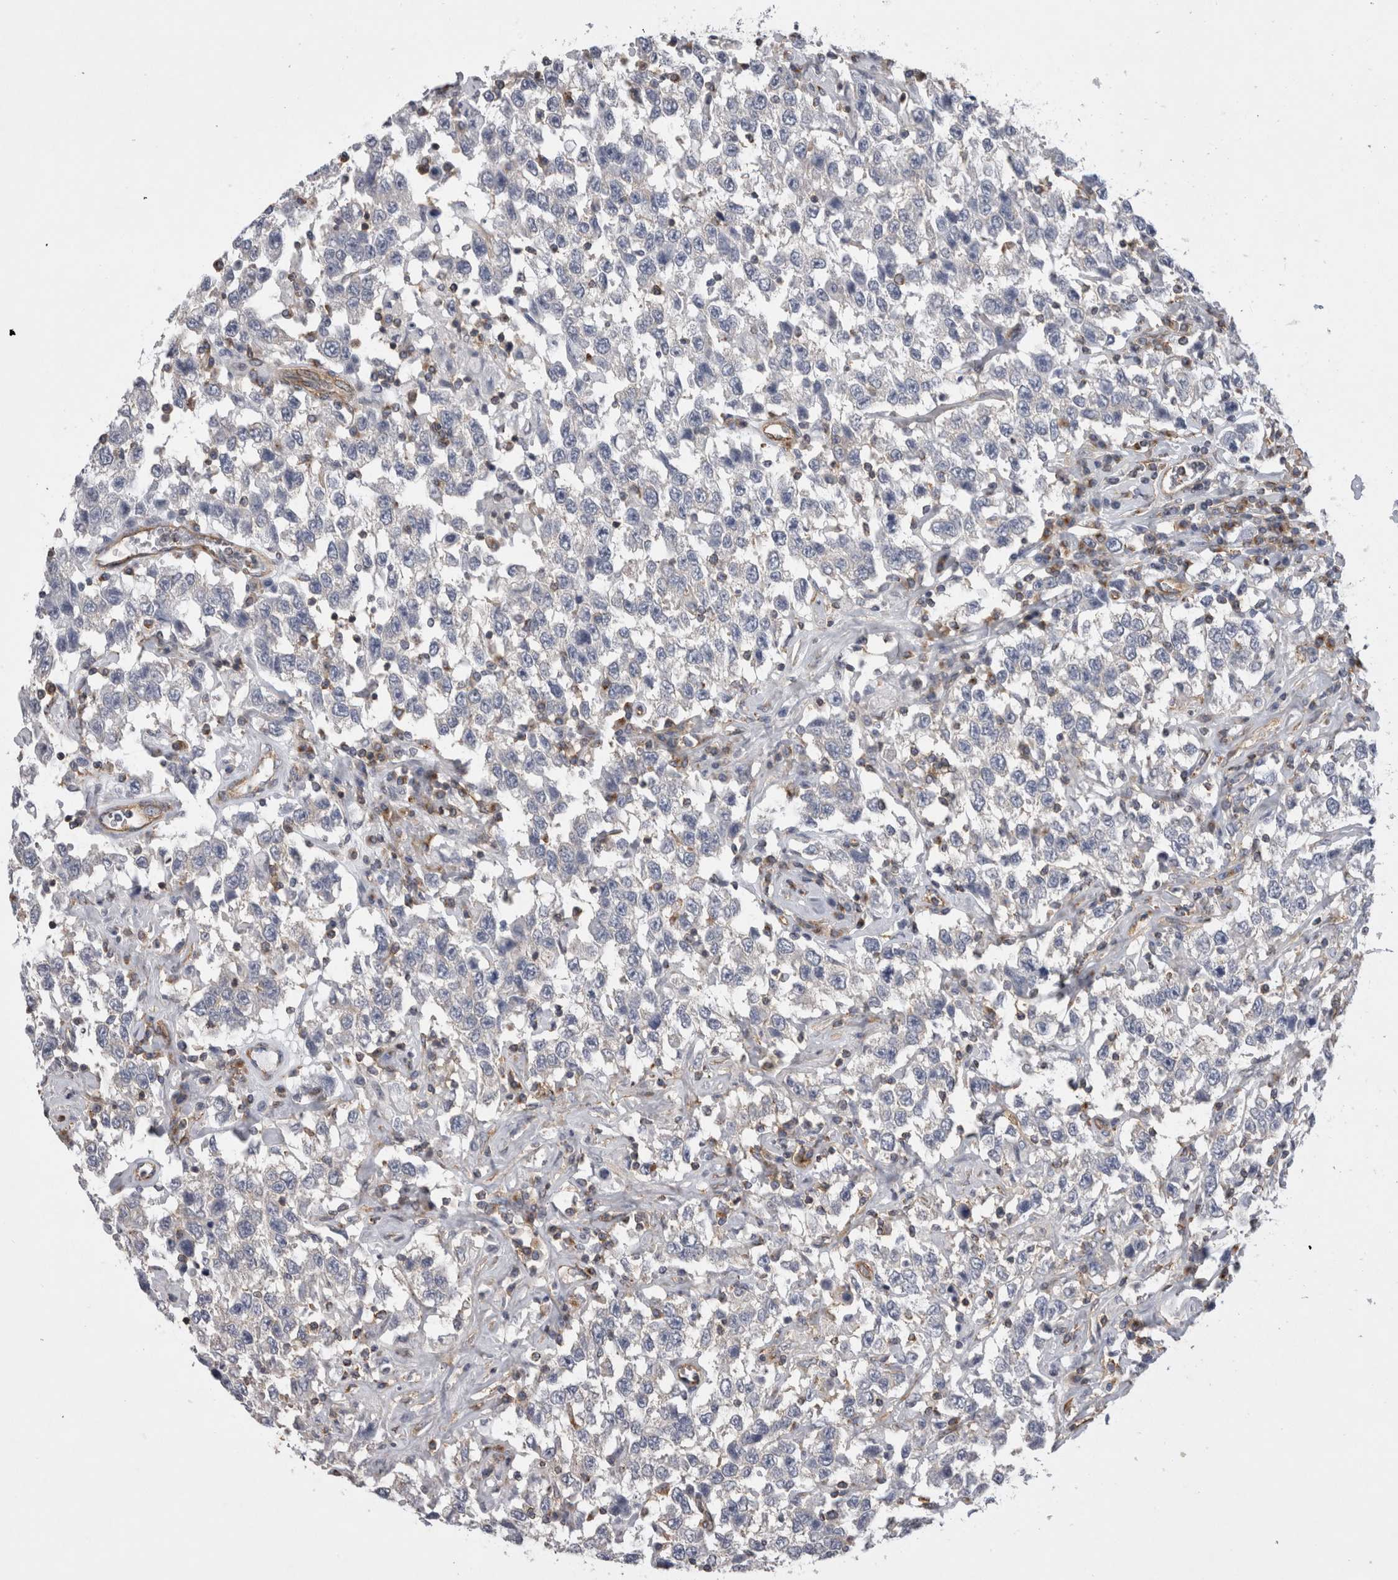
{"staining": {"intensity": "negative", "quantity": "none", "location": "none"}, "tissue": "testis cancer", "cell_type": "Tumor cells", "image_type": "cancer", "snomed": [{"axis": "morphology", "description": "Seminoma, NOS"}, {"axis": "topography", "description": "Testis"}], "caption": "DAB (3,3'-diaminobenzidine) immunohistochemical staining of testis cancer displays no significant staining in tumor cells. The staining was performed using DAB to visualize the protein expression in brown, while the nuclei were stained in blue with hematoxylin (Magnification: 20x).", "gene": "ATXN3", "patient": {"sex": "male", "age": 41}}